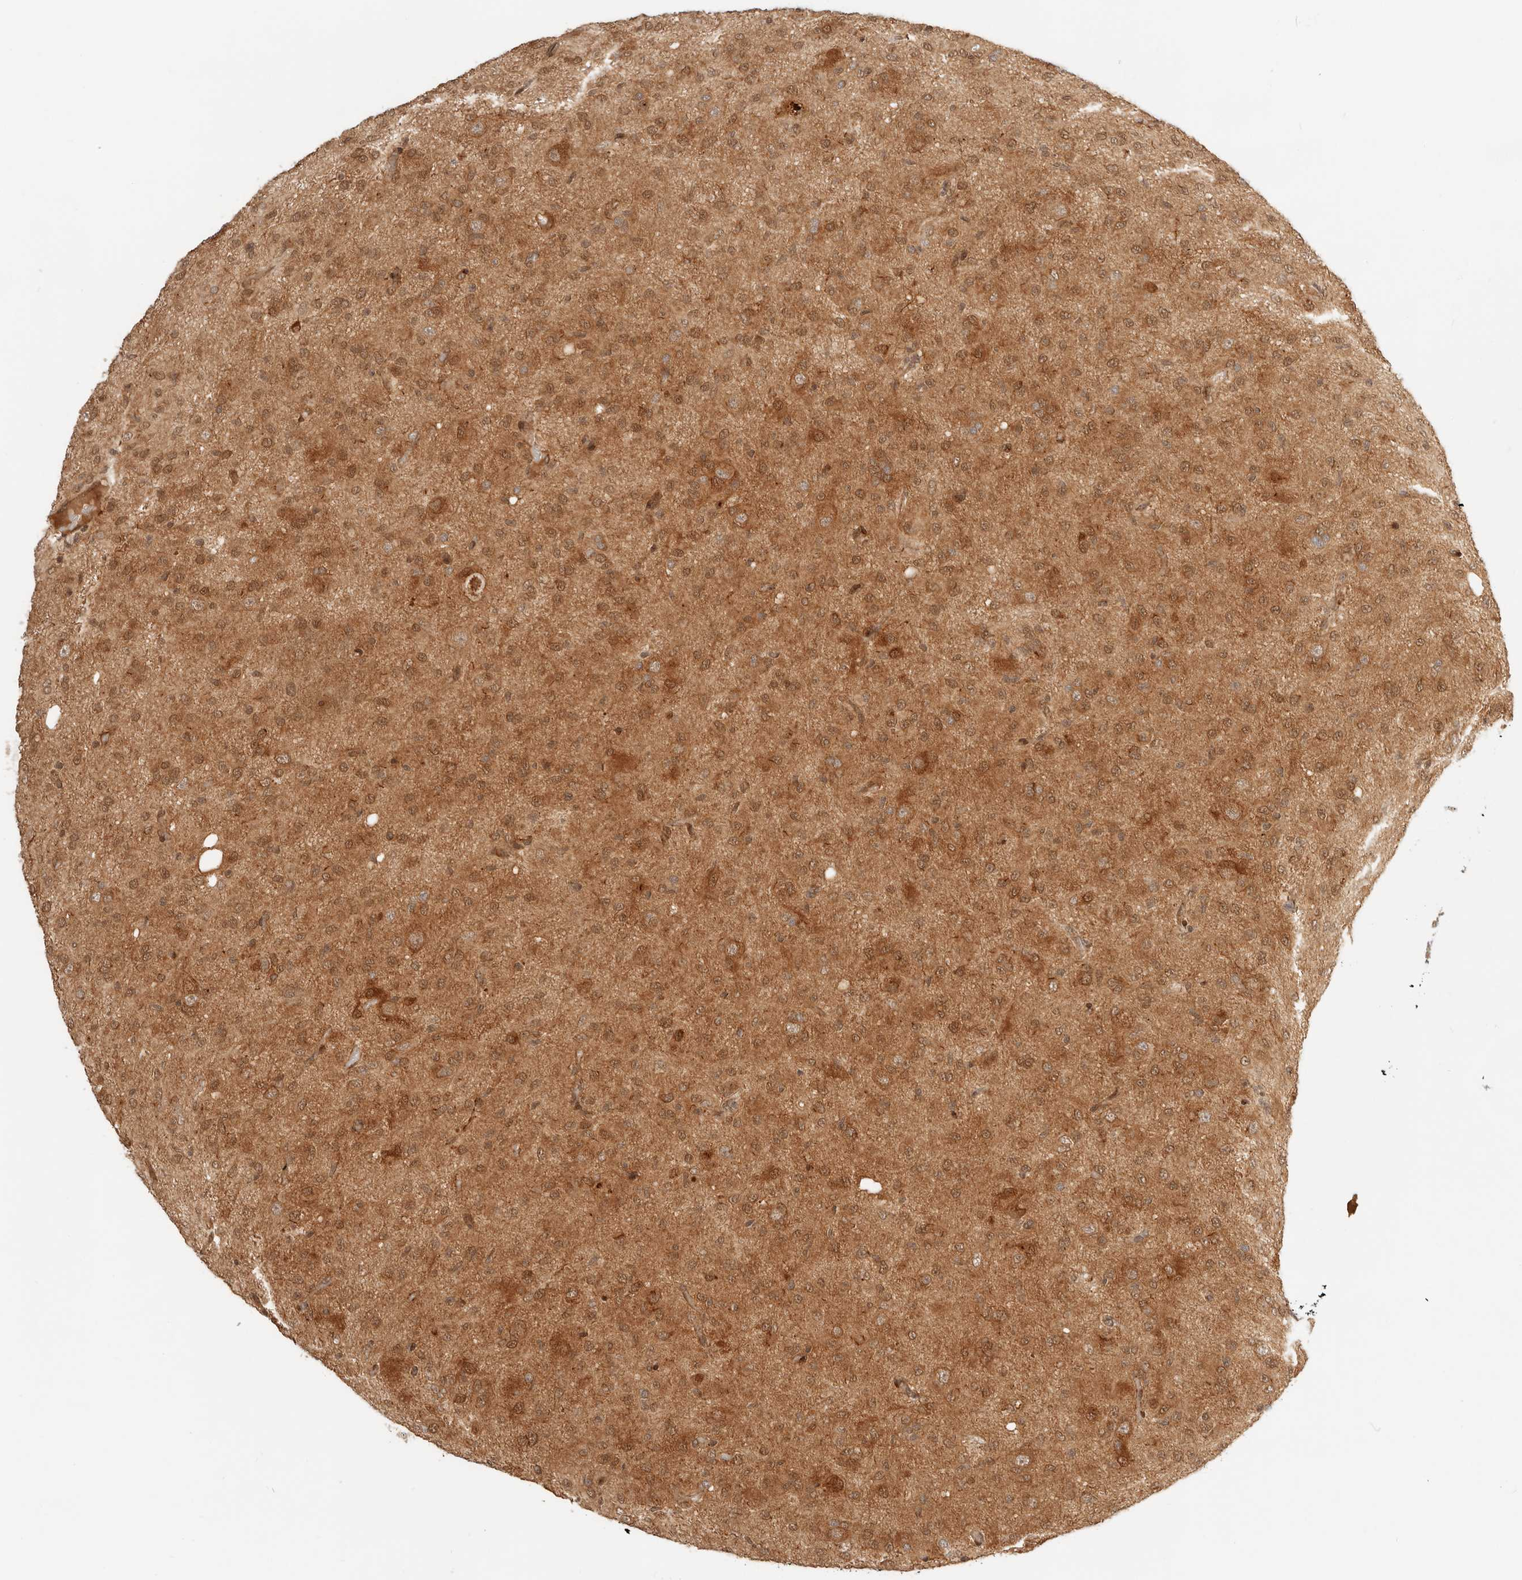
{"staining": {"intensity": "moderate", "quantity": ">75%", "location": "cytoplasmic/membranous,nuclear"}, "tissue": "glioma", "cell_type": "Tumor cells", "image_type": "cancer", "snomed": [{"axis": "morphology", "description": "Glioma, malignant, High grade"}, {"axis": "topography", "description": "Brain"}], "caption": "About >75% of tumor cells in human glioma exhibit moderate cytoplasmic/membranous and nuclear protein staining as visualized by brown immunohistochemical staining.", "gene": "BAALC", "patient": {"sex": "female", "age": 59}}